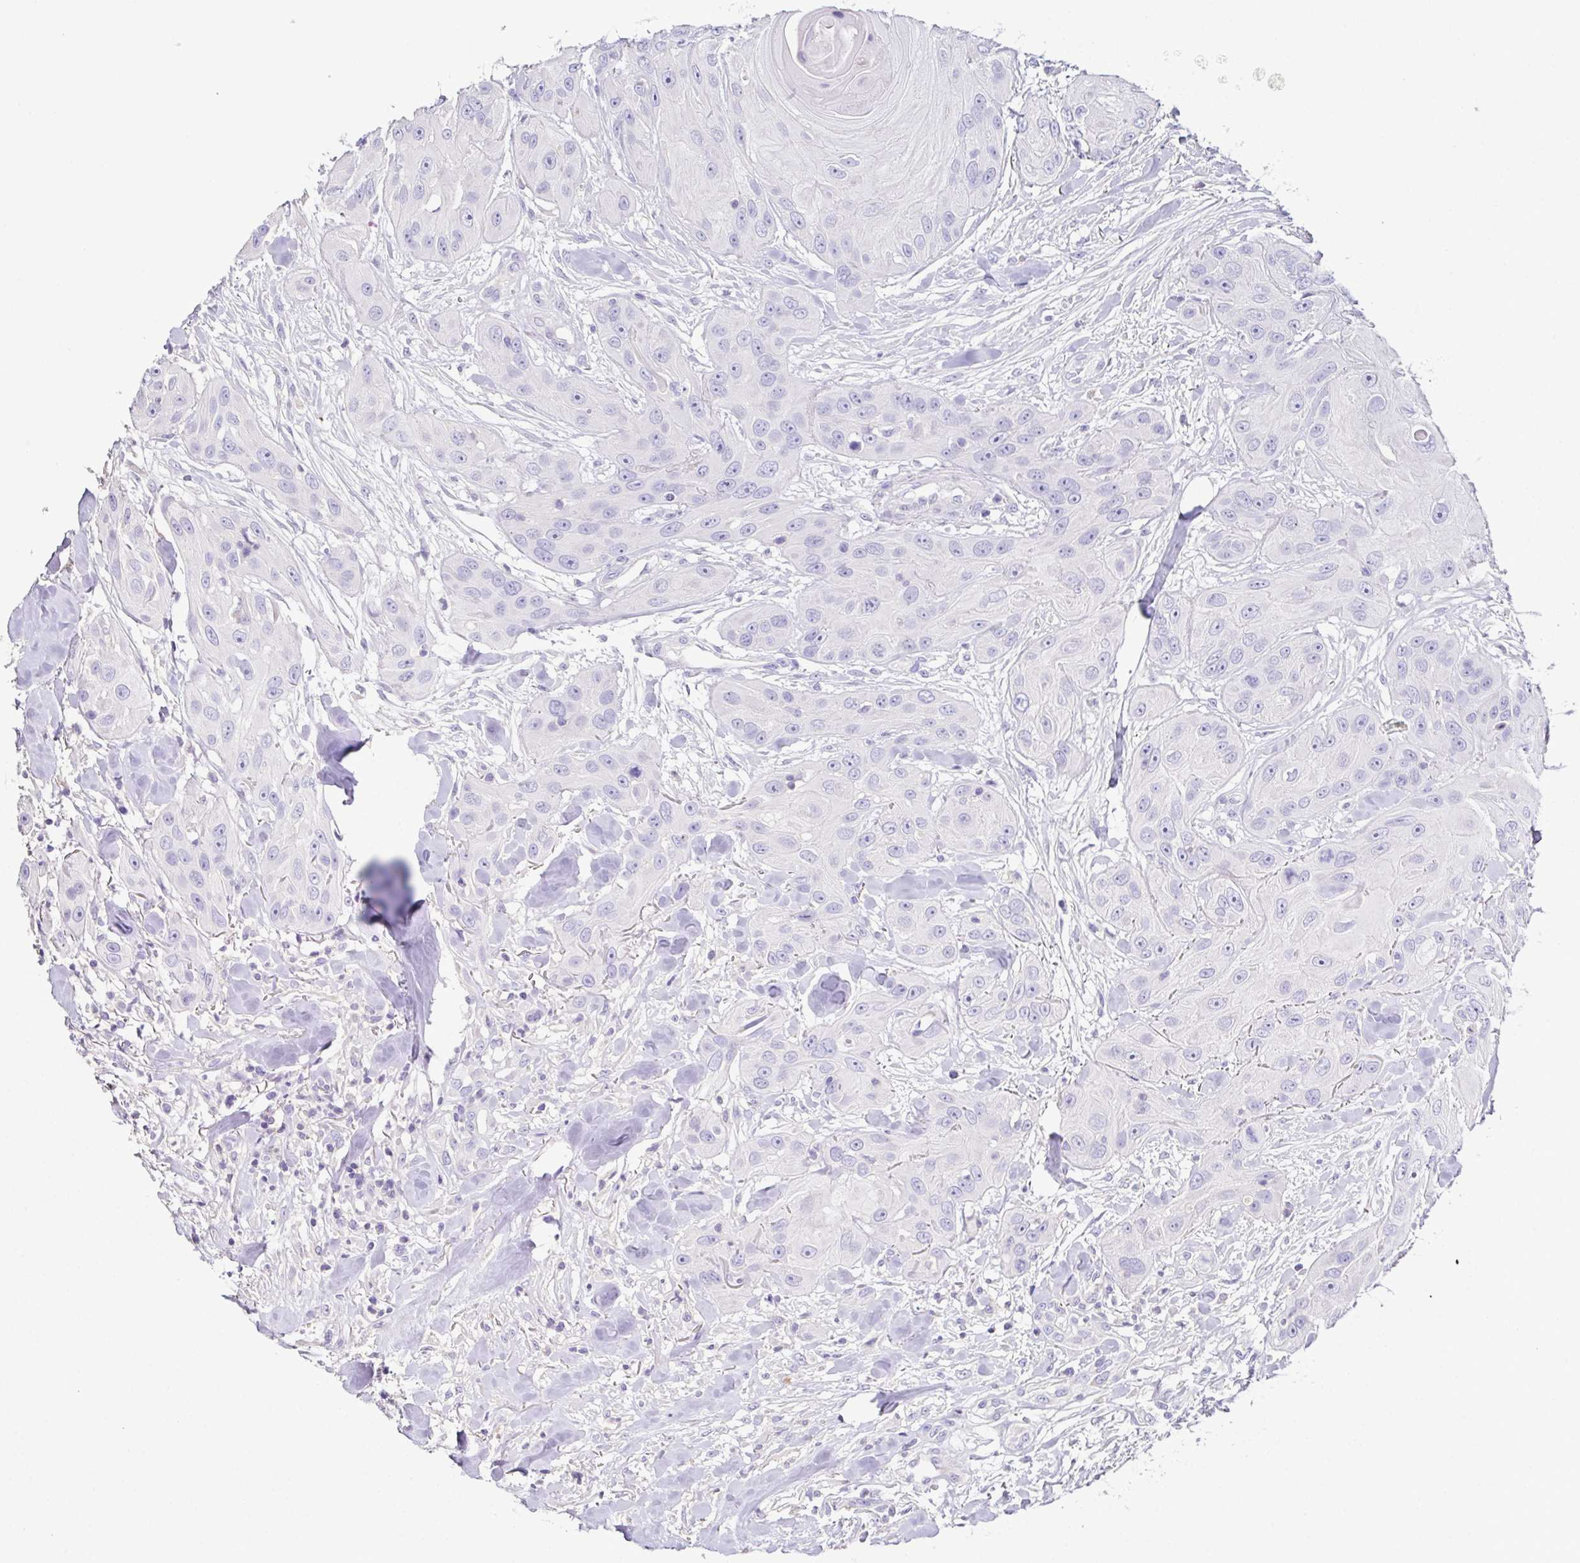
{"staining": {"intensity": "negative", "quantity": "none", "location": "none"}, "tissue": "head and neck cancer", "cell_type": "Tumor cells", "image_type": "cancer", "snomed": [{"axis": "morphology", "description": "Squamous cell carcinoma, NOS"}, {"axis": "topography", "description": "Oral tissue"}, {"axis": "topography", "description": "Head-Neck"}], "caption": "This image is of head and neck squamous cell carcinoma stained with immunohistochemistry (IHC) to label a protein in brown with the nuclei are counter-stained blue. There is no expression in tumor cells. (DAB immunohistochemistry, high magnification).", "gene": "MARCO", "patient": {"sex": "male", "age": 77}}